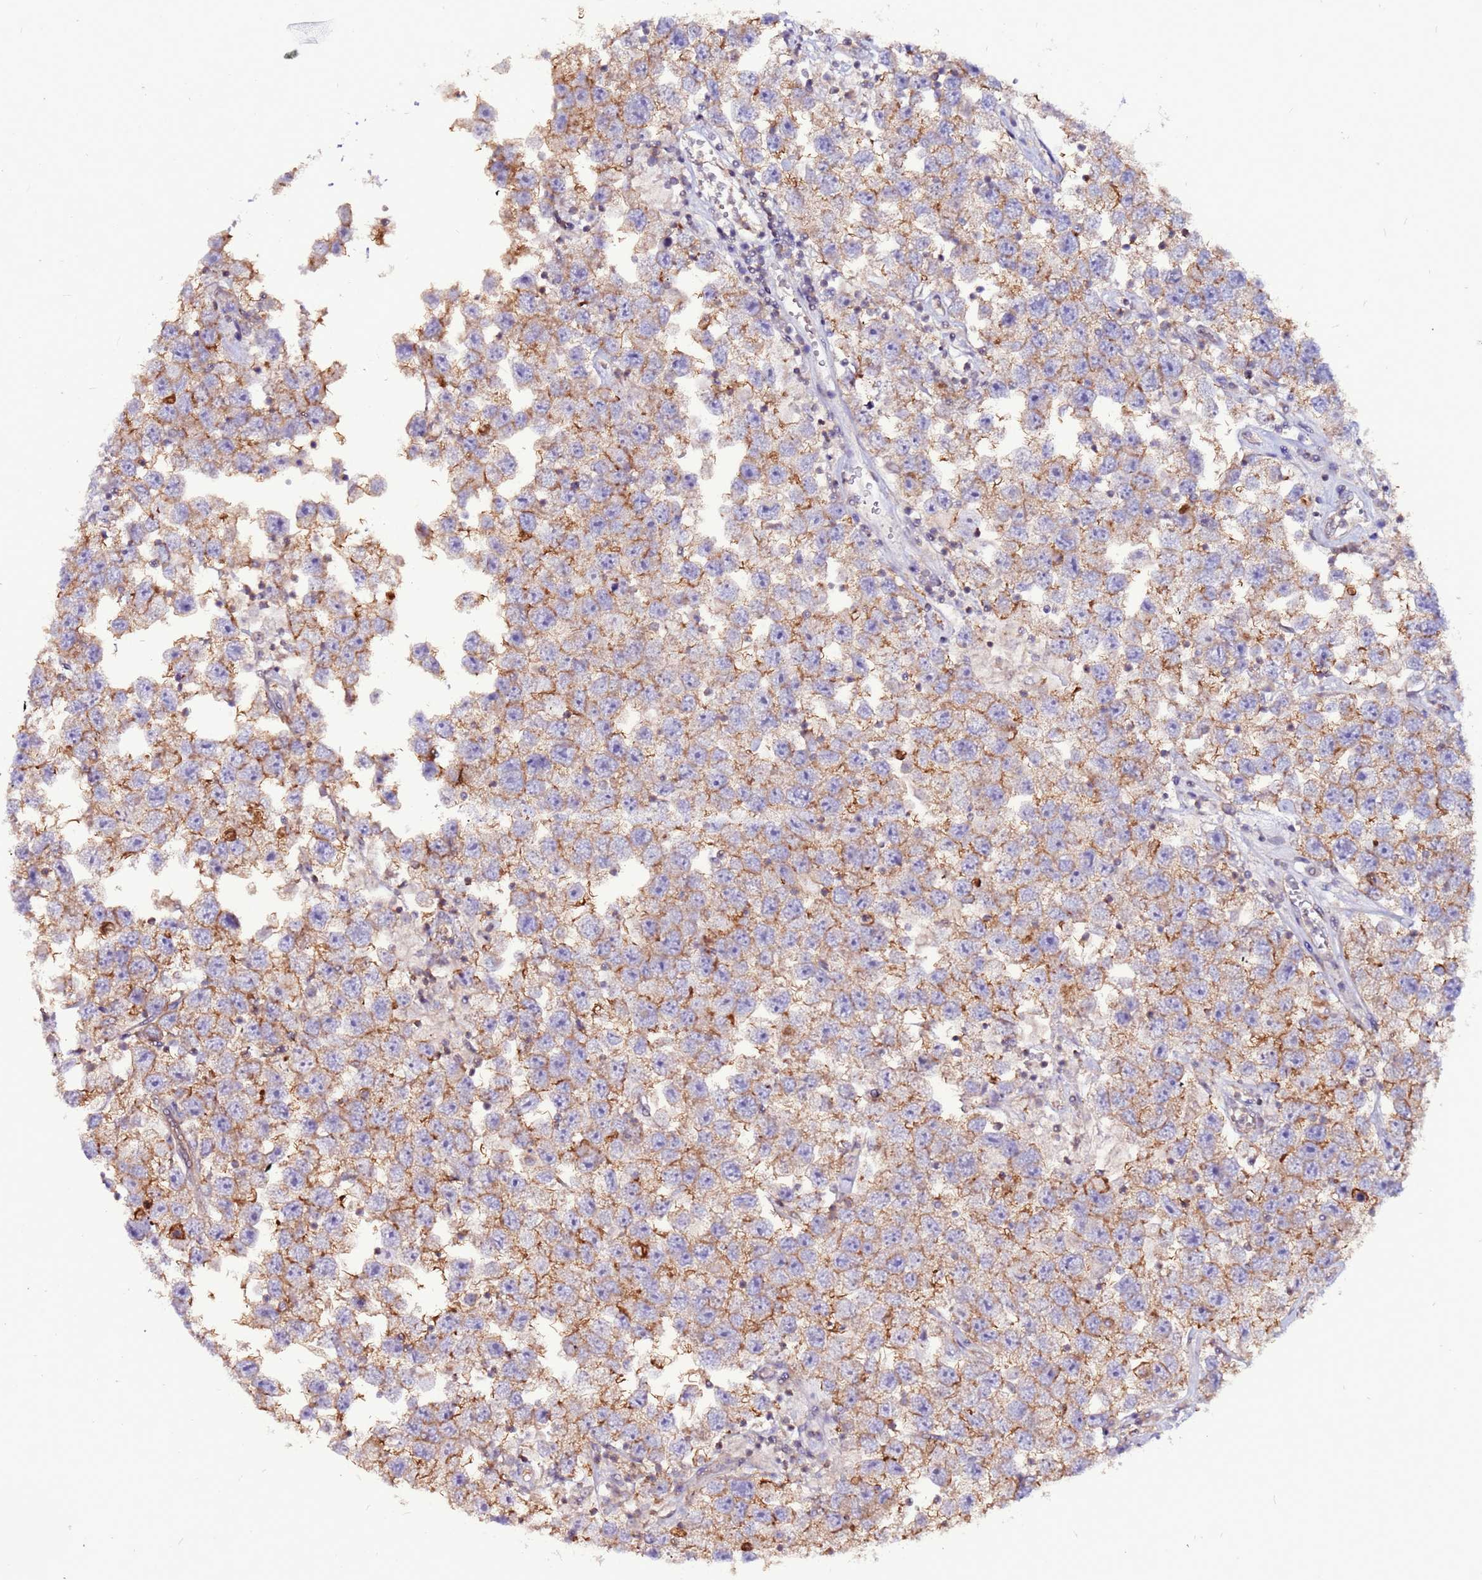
{"staining": {"intensity": "moderate", "quantity": "25%-75%", "location": "cytoplasmic/membranous"}, "tissue": "testis cancer", "cell_type": "Tumor cells", "image_type": "cancer", "snomed": [{"axis": "morphology", "description": "Seminoma, NOS"}, {"axis": "topography", "description": "Testis"}], "caption": "Testis cancer stained for a protein reveals moderate cytoplasmic/membranous positivity in tumor cells.", "gene": "NRN1L", "patient": {"sex": "male", "age": 26}}